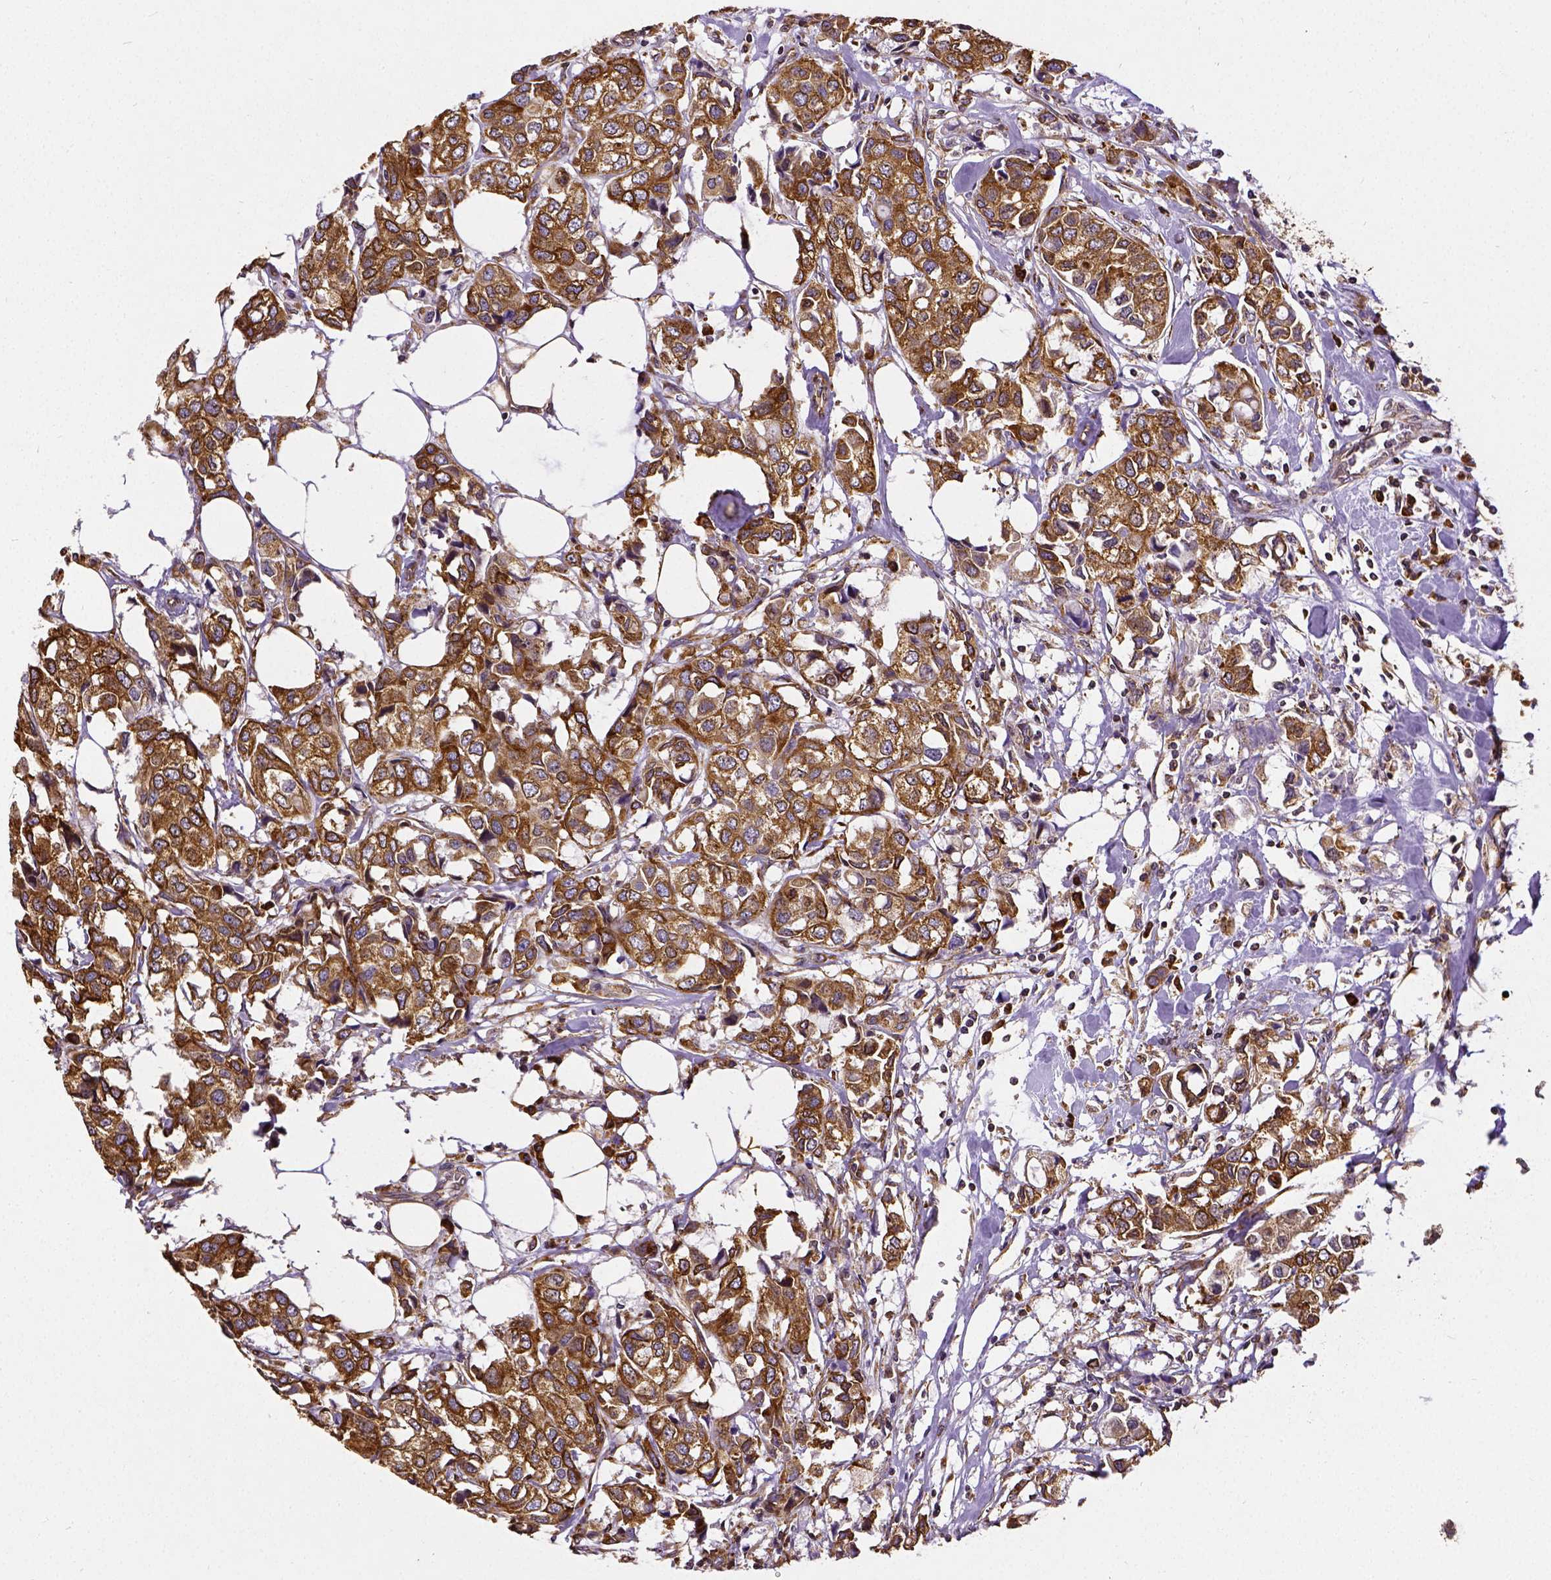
{"staining": {"intensity": "strong", "quantity": ">75%", "location": "cytoplasmic/membranous"}, "tissue": "breast cancer", "cell_type": "Tumor cells", "image_type": "cancer", "snomed": [{"axis": "morphology", "description": "Duct carcinoma"}, {"axis": "topography", "description": "Breast"}], "caption": "The micrograph displays immunohistochemical staining of intraductal carcinoma (breast). There is strong cytoplasmic/membranous staining is appreciated in approximately >75% of tumor cells.", "gene": "MTDH", "patient": {"sex": "female", "age": 80}}